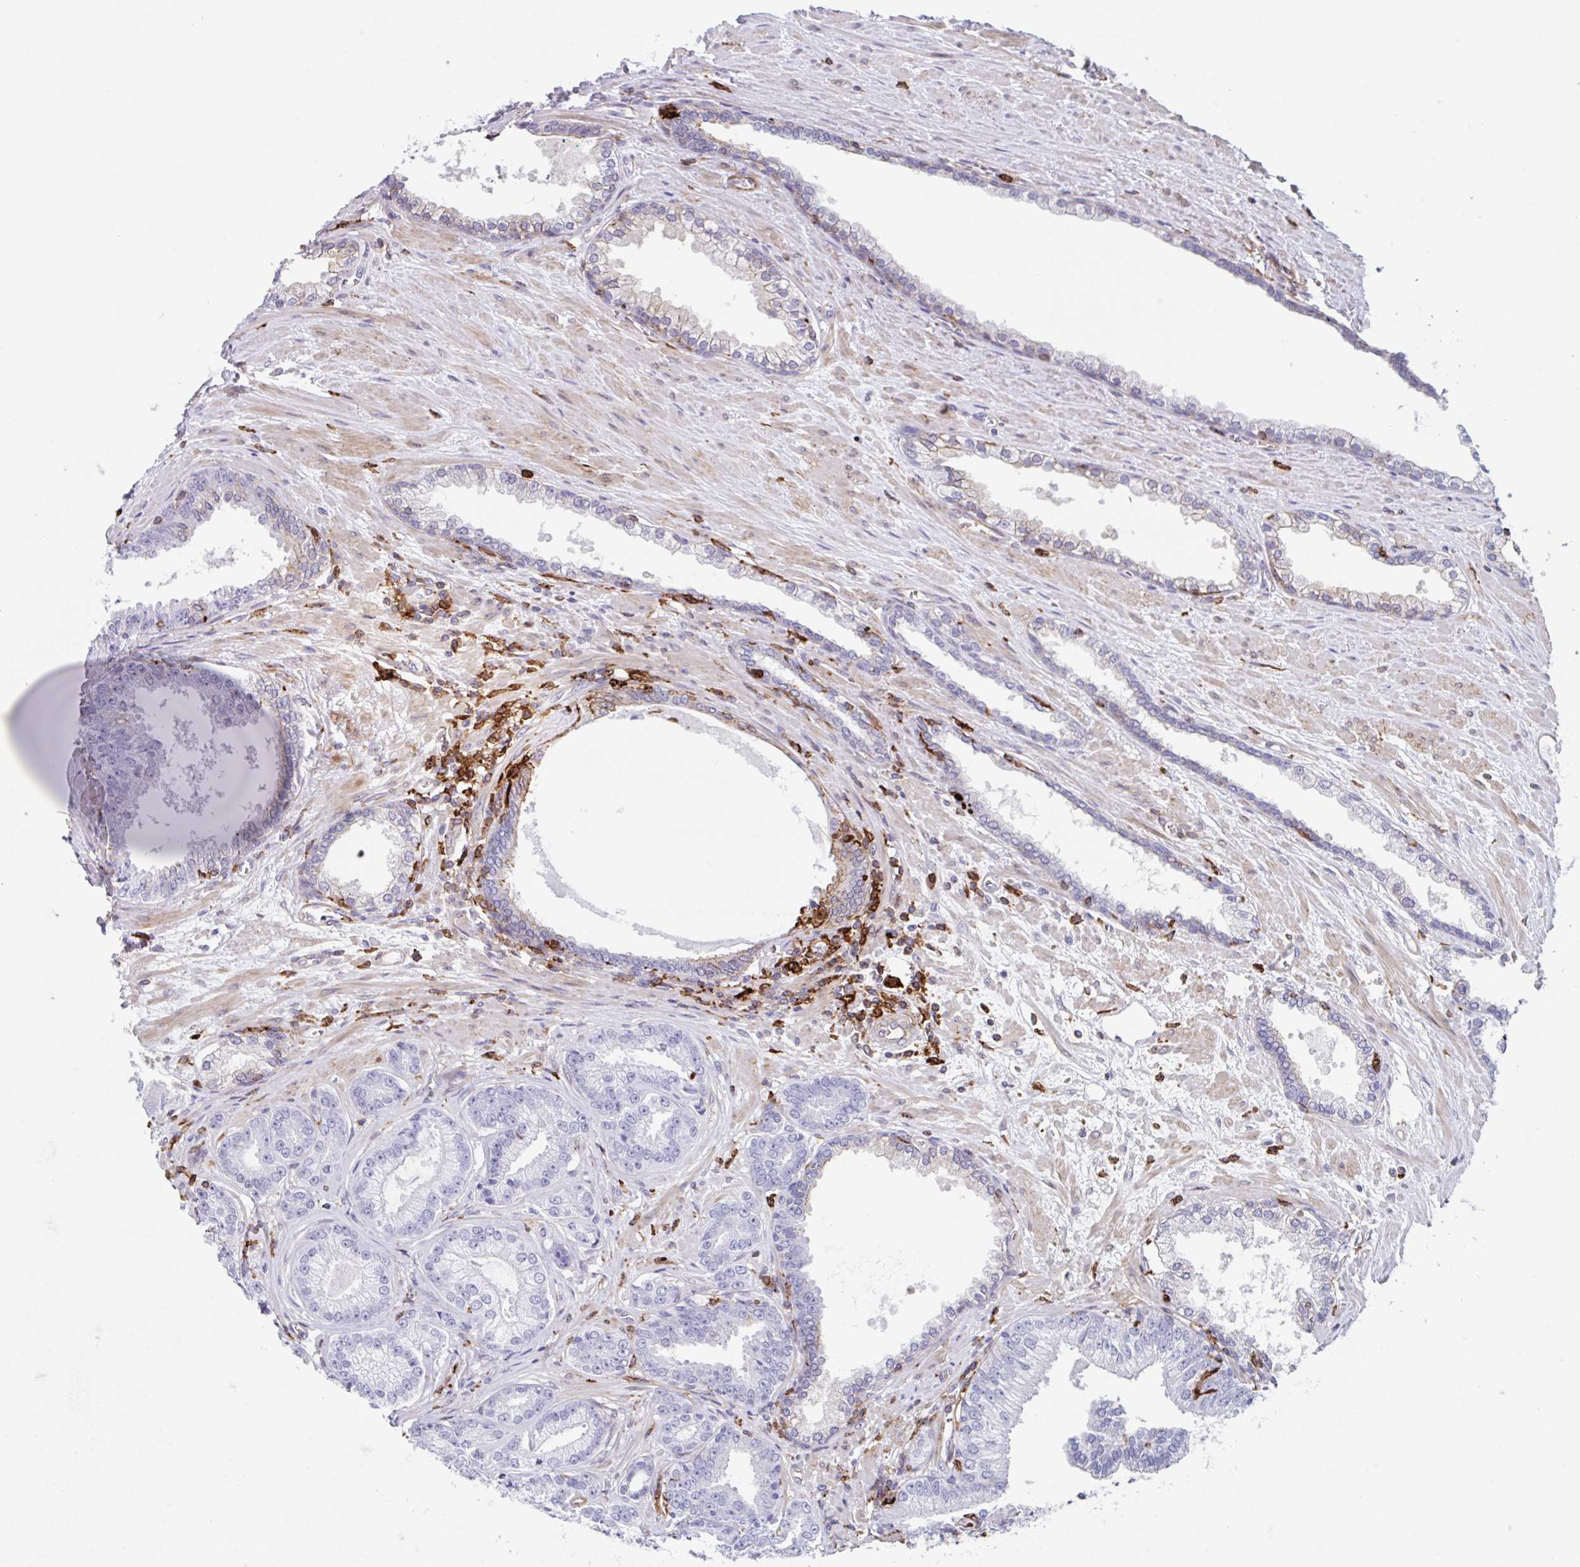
{"staining": {"intensity": "negative", "quantity": "none", "location": "none"}, "tissue": "prostate cancer", "cell_type": "Tumor cells", "image_type": "cancer", "snomed": [{"axis": "morphology", "description": "Adenocarcinoma, Low grade"}, {"axis": "topography", "description": "Prostate"}], "caption": "This is a photomicrograph of immunohistochemistry (IHC) staining of prostate cancer (adenocarcinoma (low-grade)), which shows no positivity in tumor cells. (DAB (3,3'-diaminobenzidine) immunohistochemistry with hematoxylin counter stain).", "gene": "EFHD1", "patient": {"sex": "male", "age": 61}}